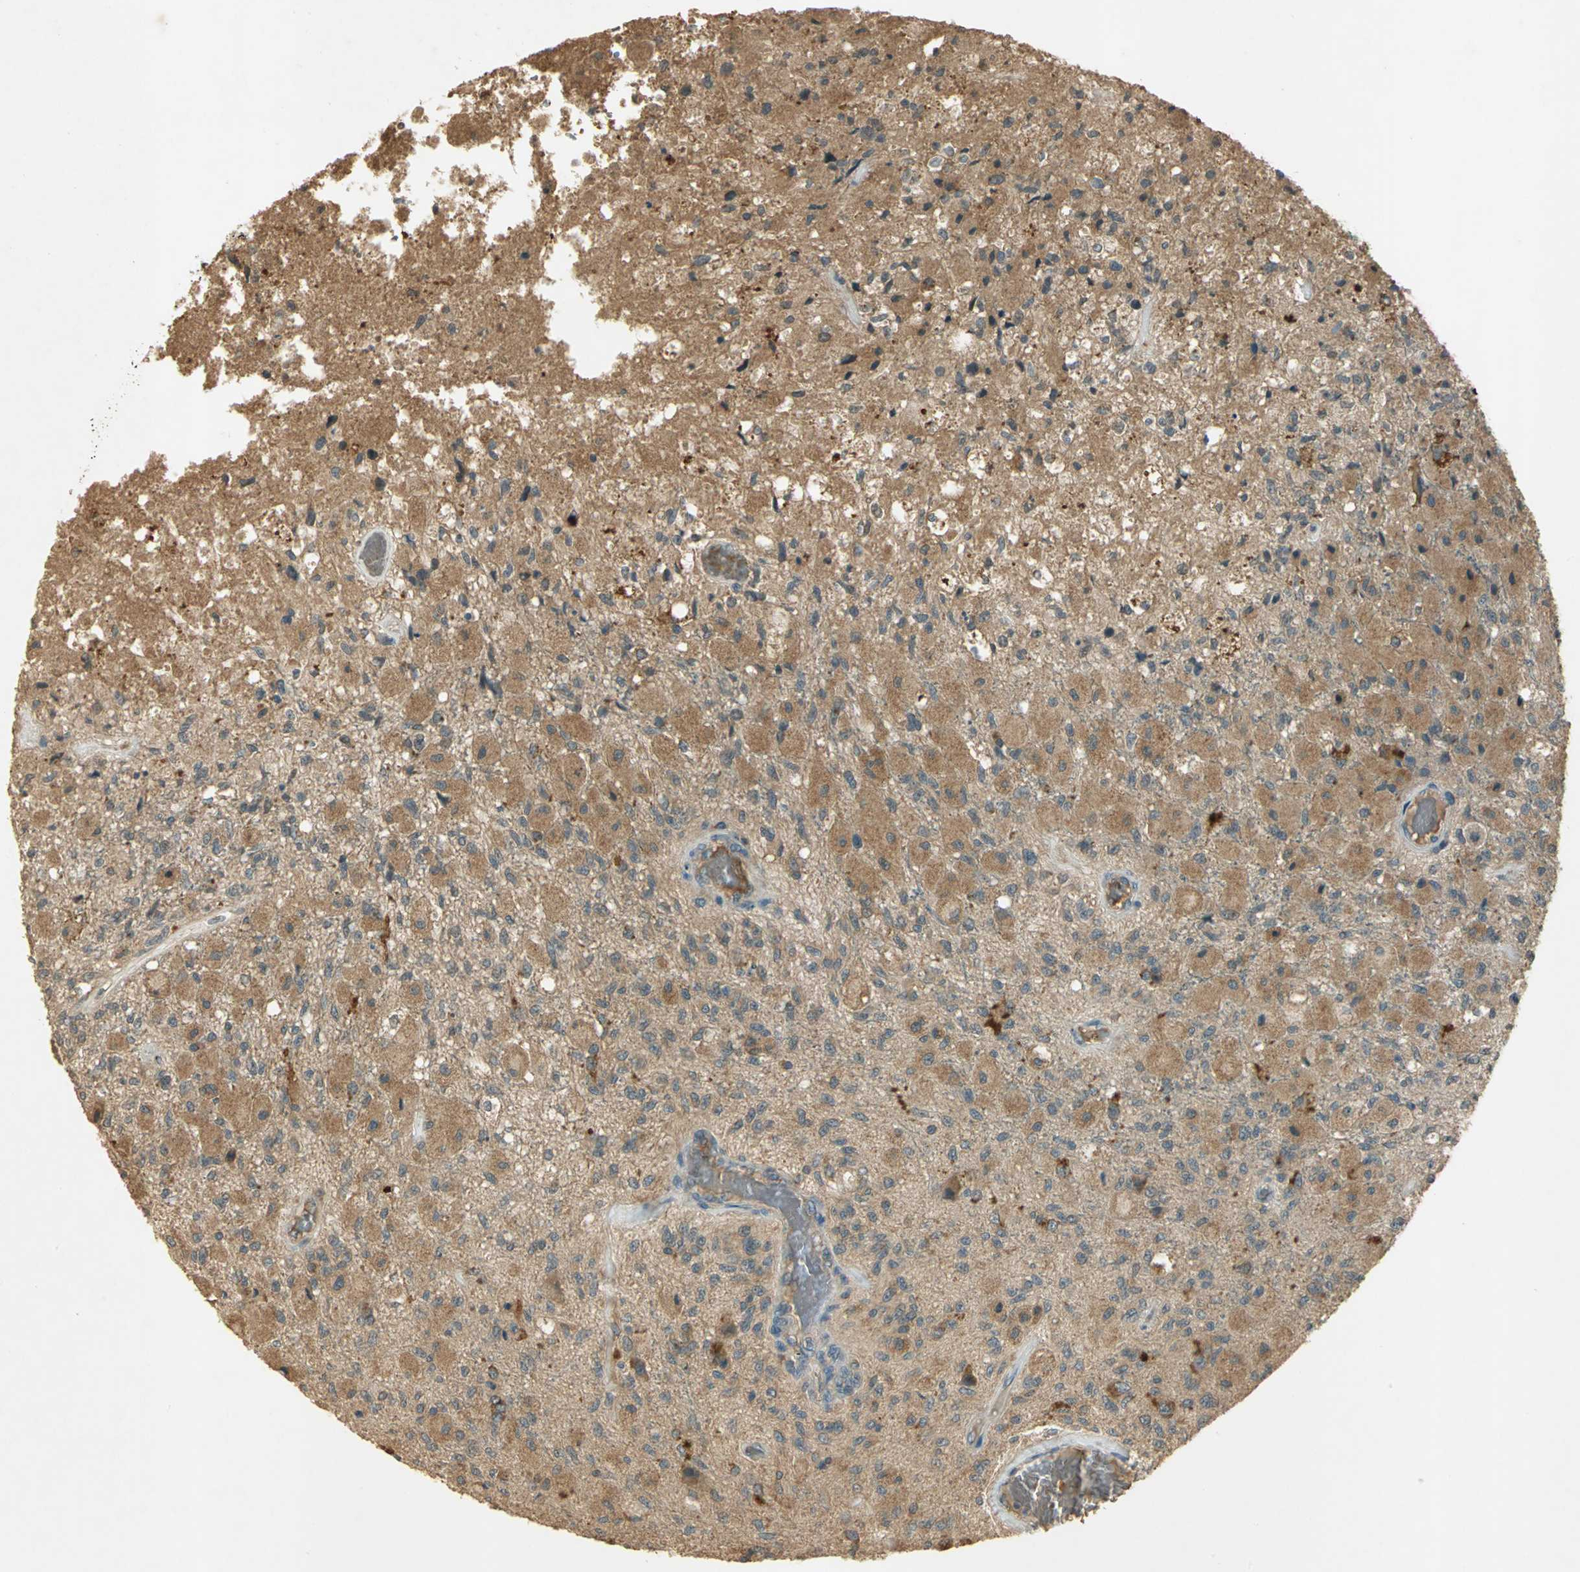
{"staining": {"intensity": "strong", "quantity": "25%-75%", "location": "cytoplasmic/membranous"}, "tissue": "glioma", "cell_type": "Tumor cells", "image_type": "cancer", "snomed": [{"axis": "morphology", "description": "Normal tissue, NOS"}, {"axis": "morphology", "description": "Glioma, malignant, High grade"}, {"axis": "topography", "description": "Cerebral cortex"}], "caption": "Protein staining of malignant glioma (high-grade) tissue exhibits strong cytoplasmic/membranous staining in approximately 25%-75% of tumor cells.", "gene": "KEAP1", "patient": {"sex": "male", "age": 77}}